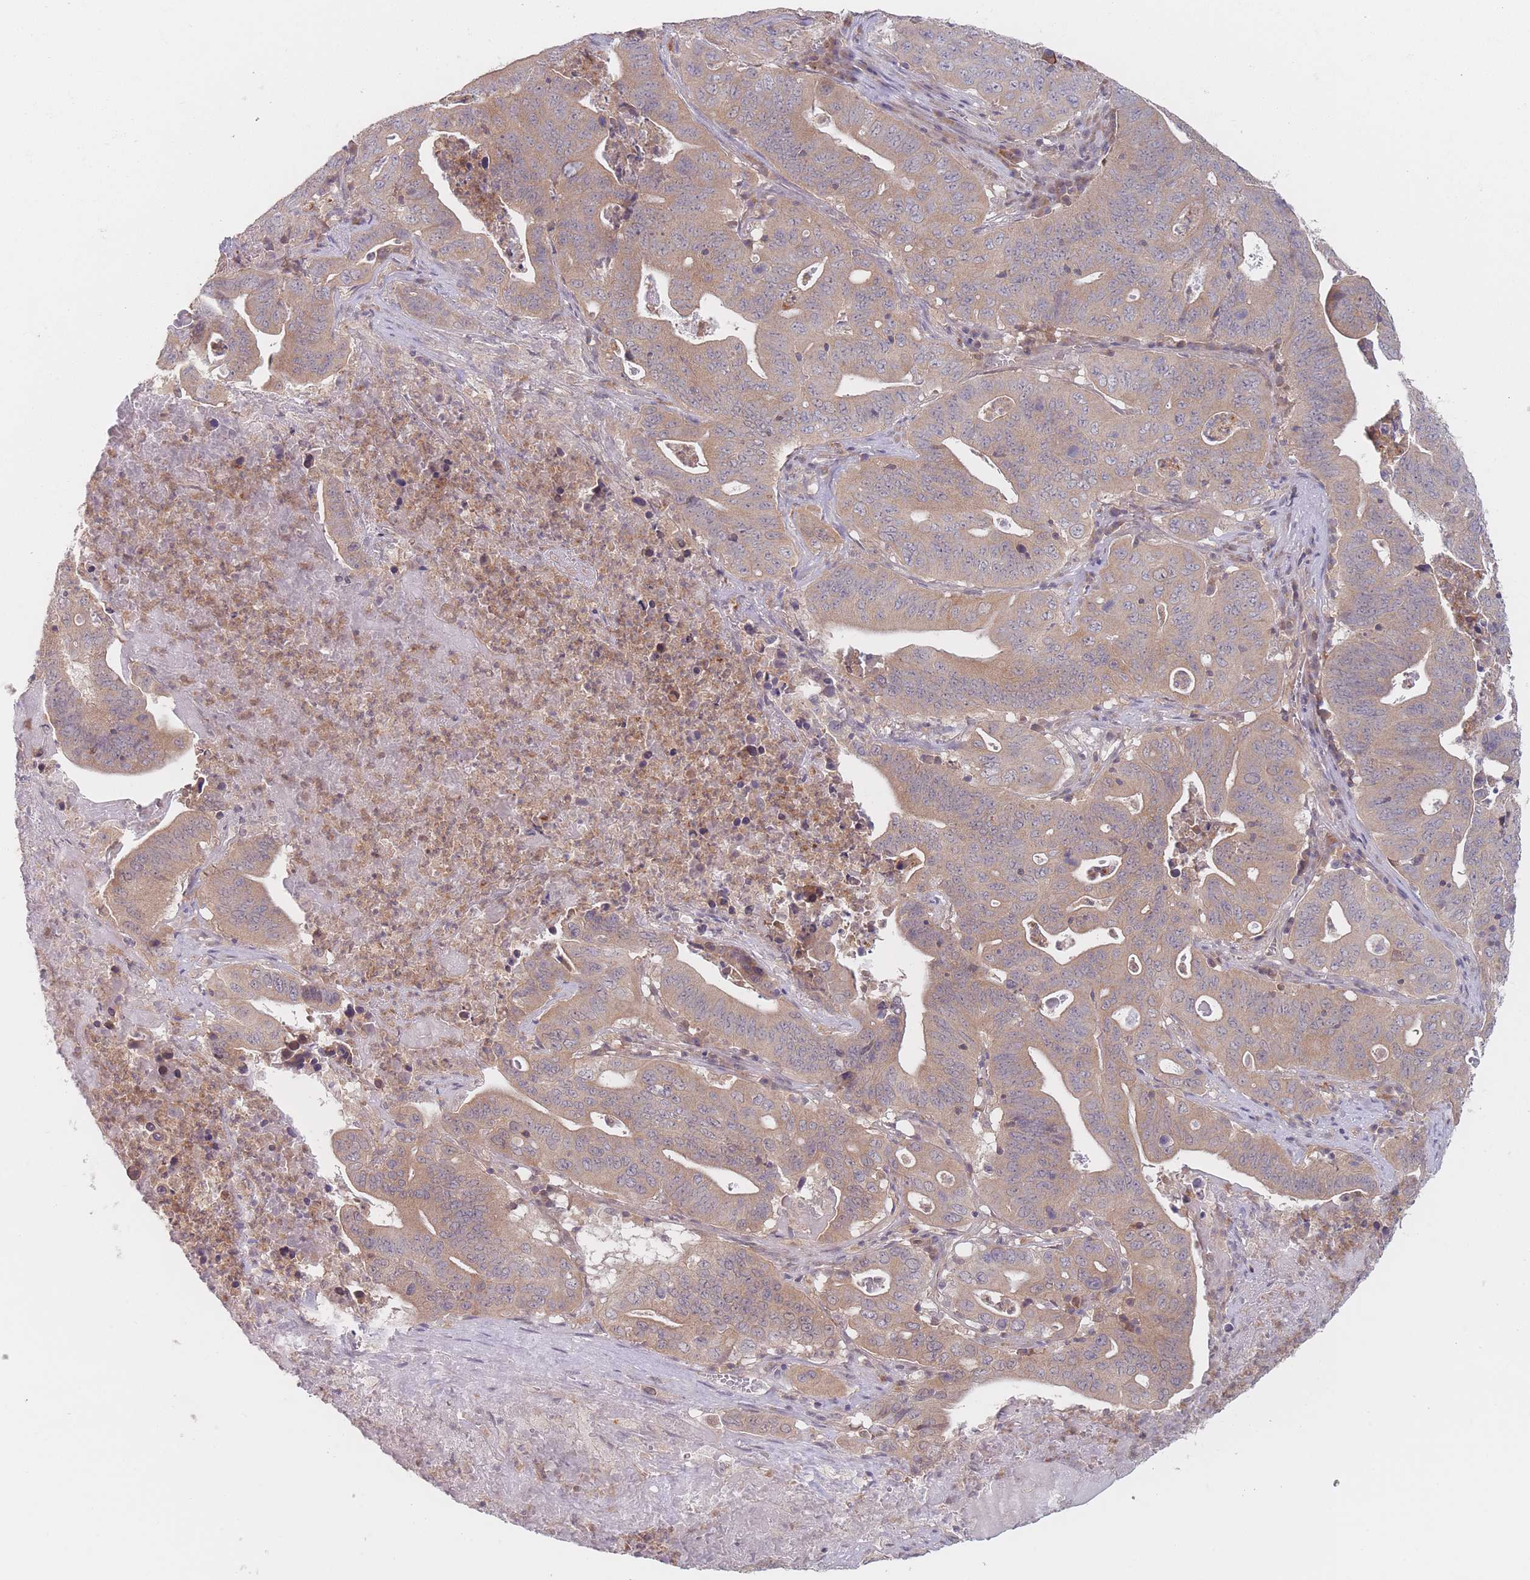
{"staining": {"intensity": "moderate", "quantity": ">75%", "location": "cytoplasmic/membranous"}, "tissue": "lung cancer", "cell_type": "Tumor cells", "image_type": "cancer", "snomed": [{"axis": "morphology", "description": "Adenocarcinoma, NOS"}, {"axis": "topography", "description": "Lung"}], "caption": "Lung cancer stained for a protein reveals moderate cytoplasmic/membranous positivity in tumor cells.", "gene": "PPM1A", "patient": {"sex": "female", "age": 60}}